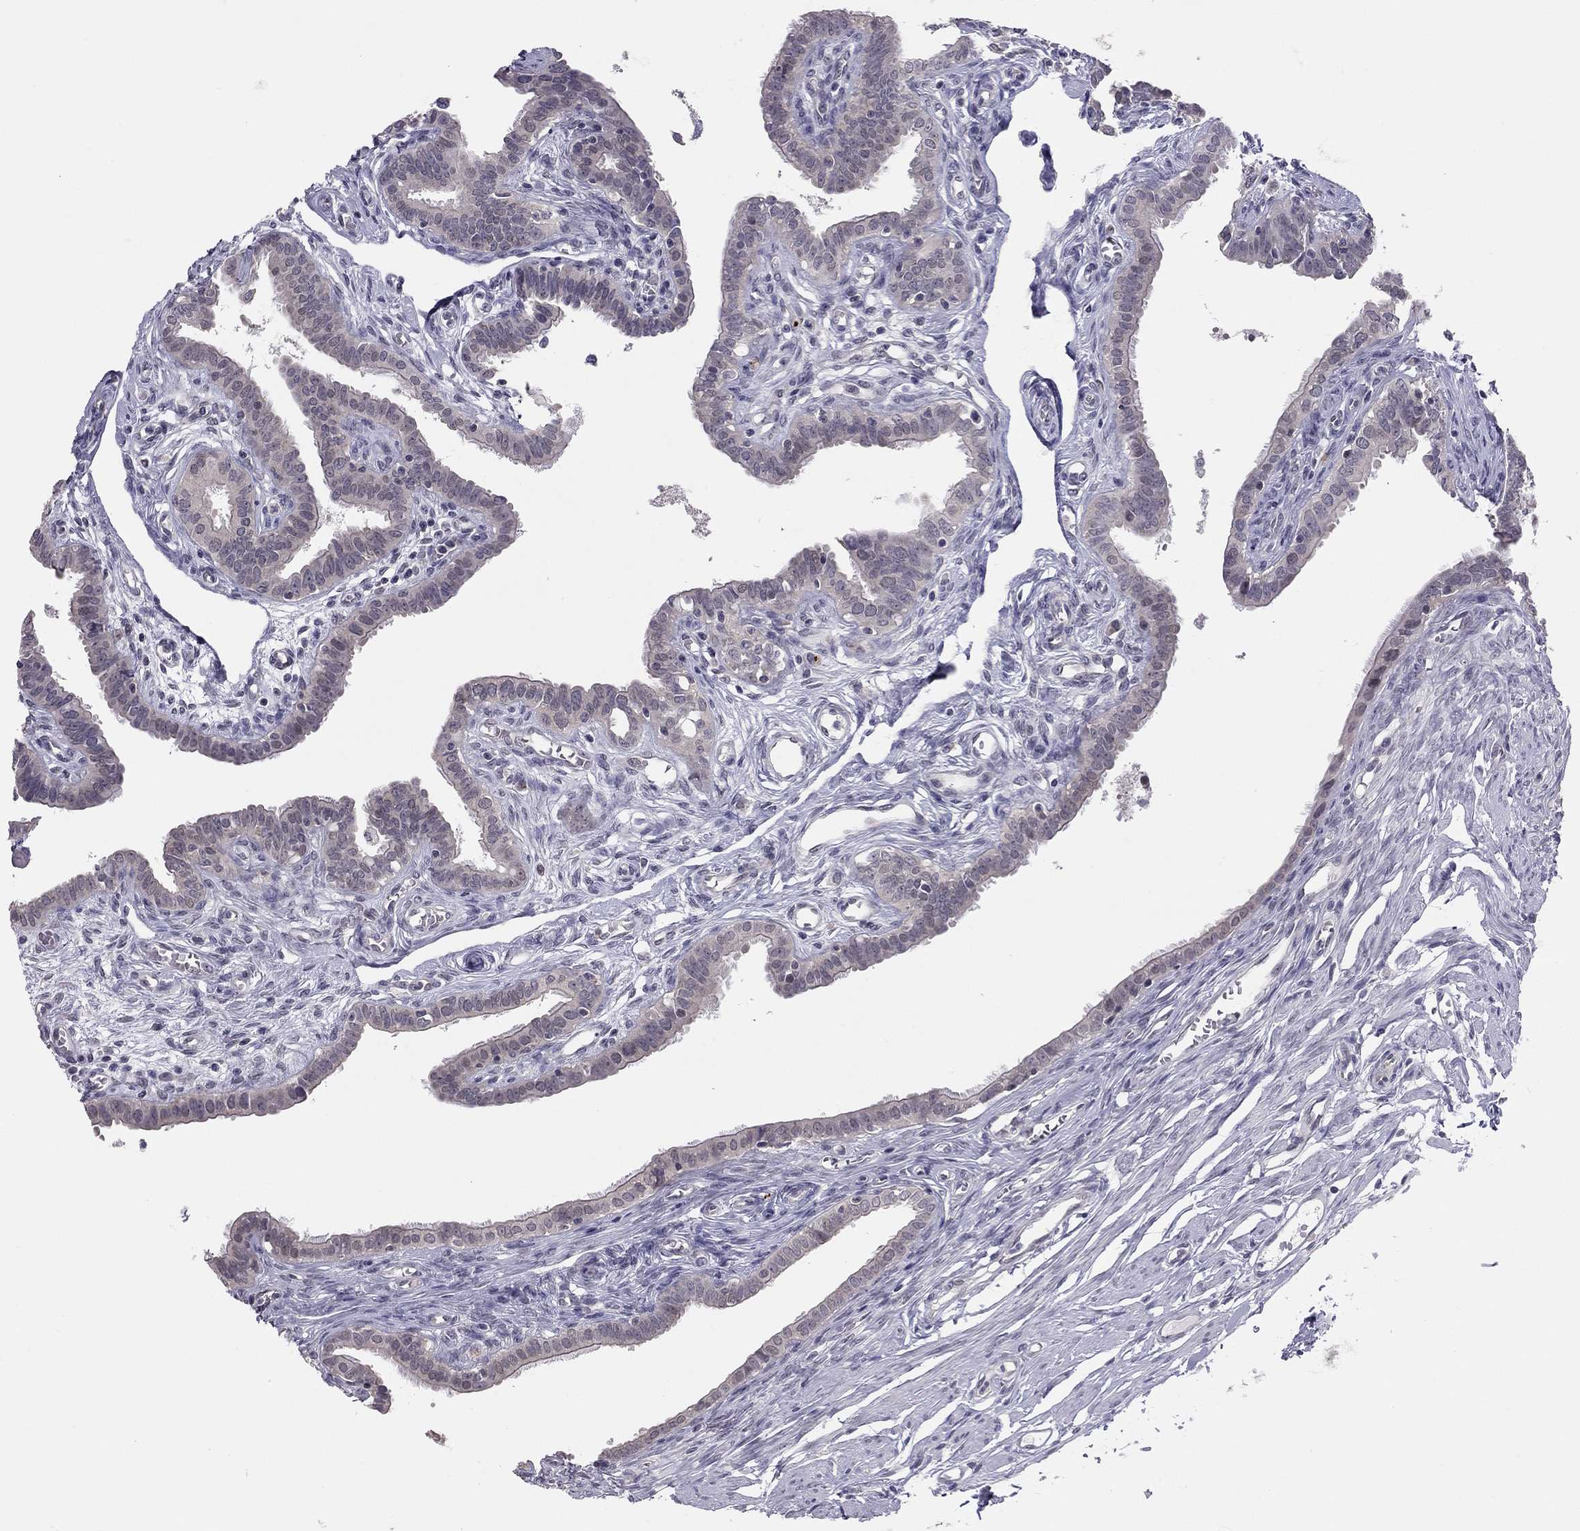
{"staining": {"intensity": "negative", "quantity": "none", "location": "none"}, "tissue": "fallopian tube", "cell_type": "Glandular cells", "image_type": "normal", "snomed": [{"axis": "morphology", "description": "Normal tissue, NOS"}, {"axis": "morphology", "description": "Carcinoma, endometroid"}, {"axis": "topography", "description": "Fallopian tube"}, {"axis": "topography", "description": "Ovary"}], "caption": "A histopathology image of fallopian tube stained for a protein displays no brown staining in glandular cells.", "gene": "HSF2BP", "patient": {"sex": "female", "age": 42}}